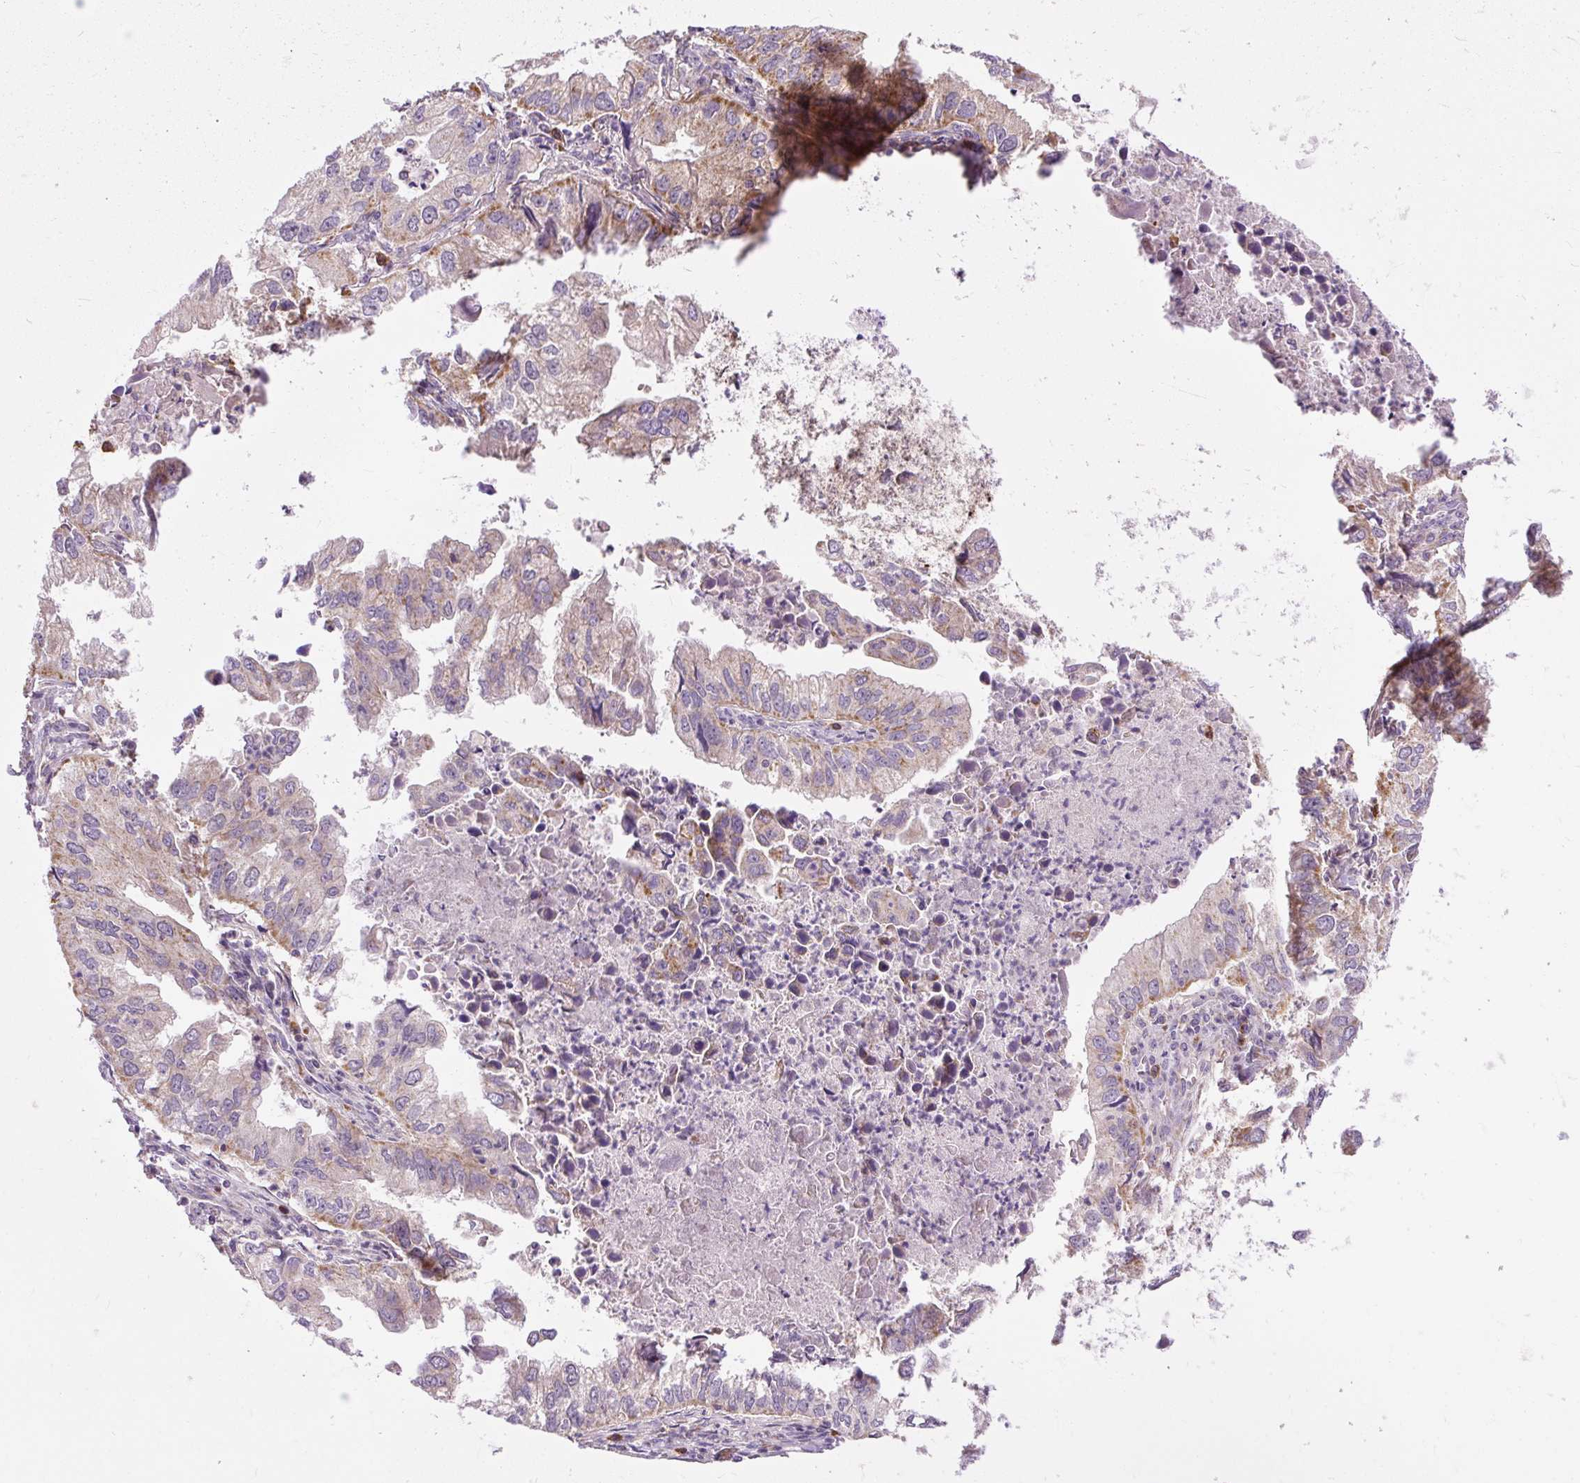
{"staining": {"intensity": "moderate", "quantity": "<25%", "location": "cytoplasmic/membranous"}, "tissue": "lung cancer", "cell_type": "Tumor cells", "image_type": "cancer", "snomed": [{"axis": "morphology", "description": "Adenocarcinoma, NOS"}, {"axis": "topography", "description": "Lung"}], "caption": "An immunohistochemistry image of neoplastic tissue is shown. Protein staining in brown highlights moderate cytoplasmic/membranous positivity in lung cancer (adenocarcinoma) within tumor cells. The protein is shown in brown color, while the nuclei are stained blue.", "gene": "TM2D3", "patient": {"sex": "male", "age": 48}}